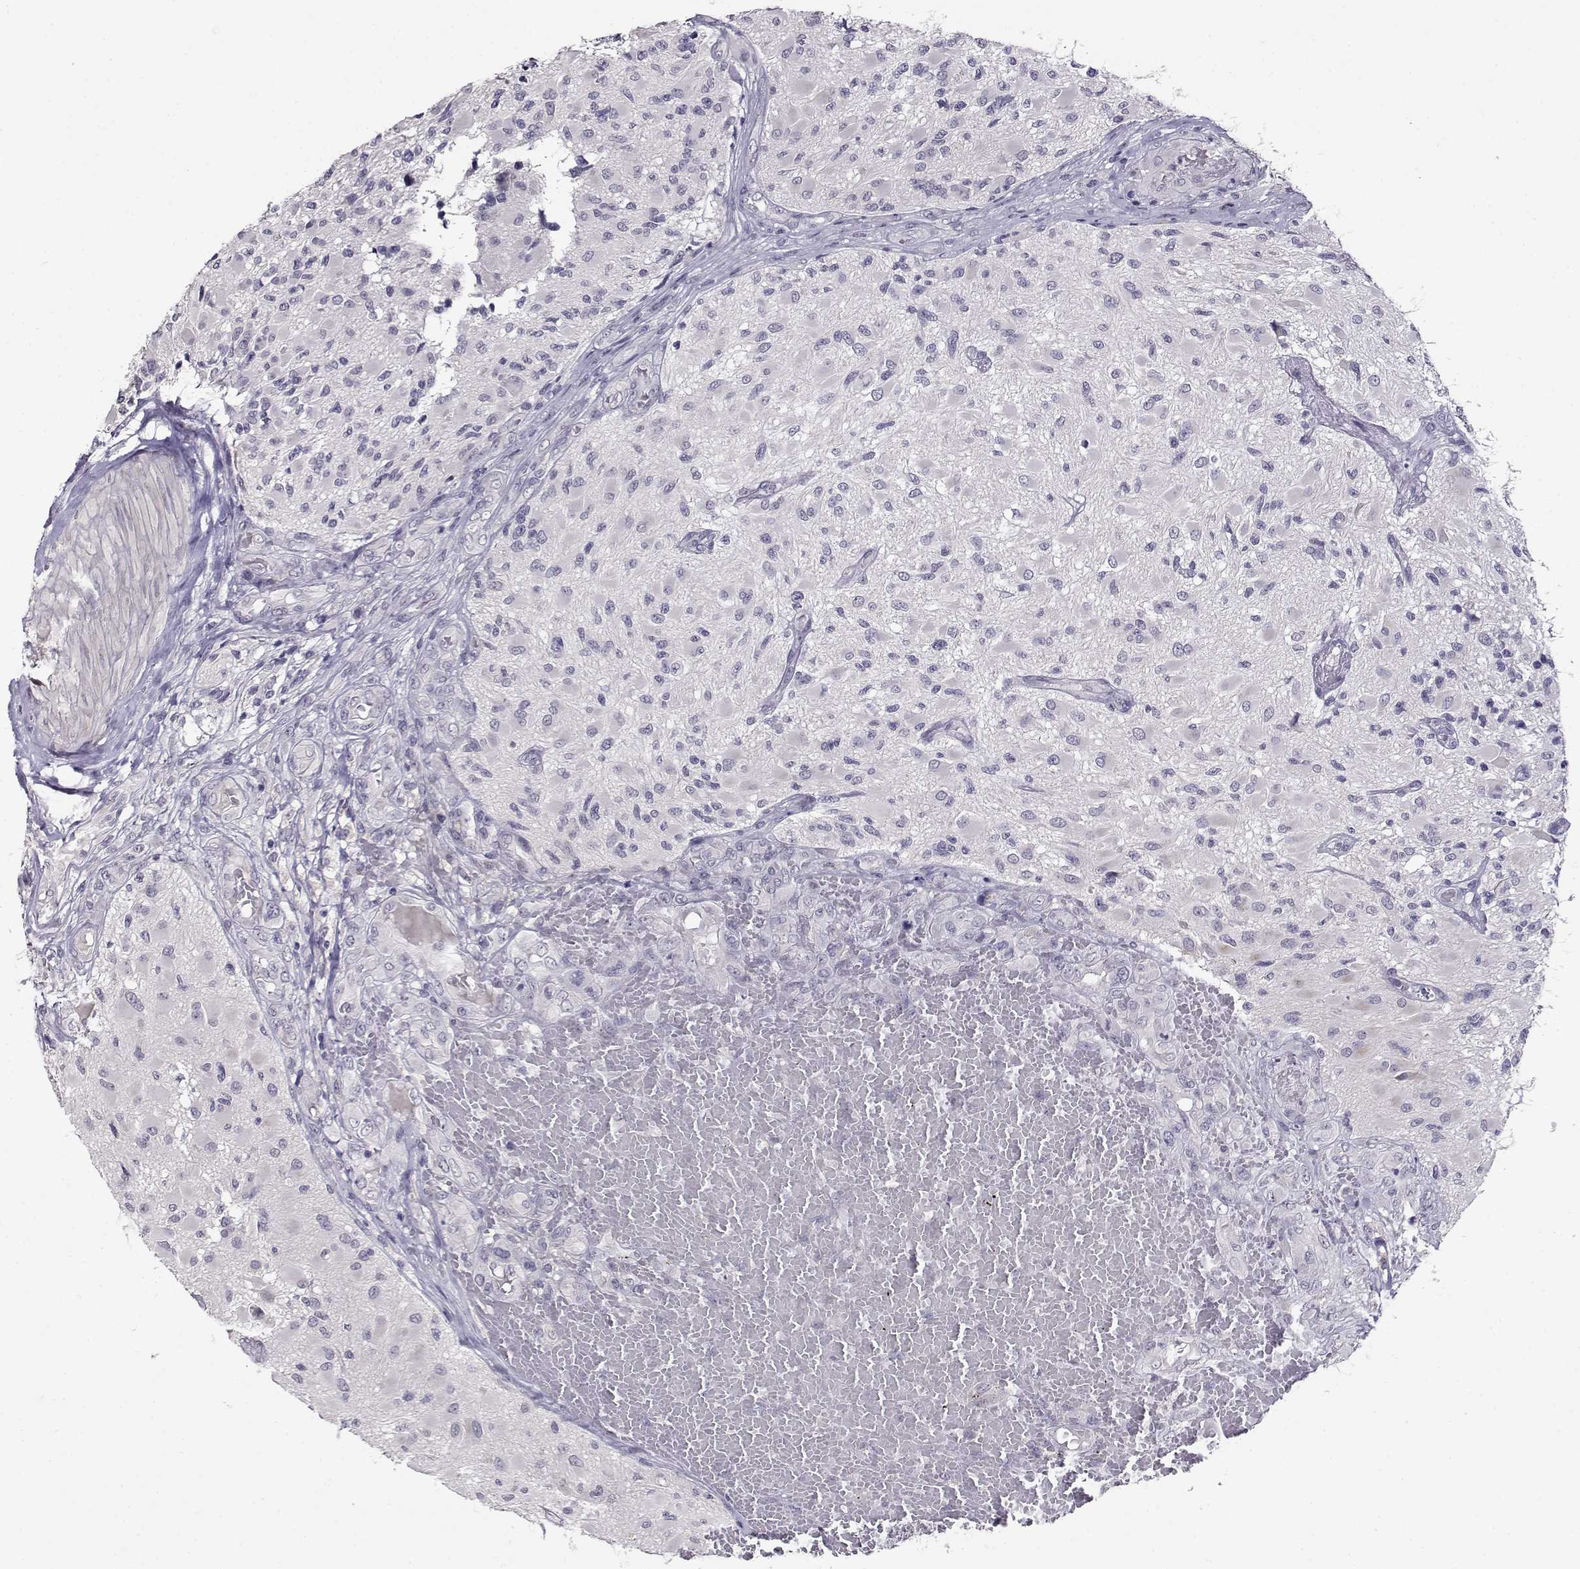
{"staining": {"intensity": "negative", "quantity": "none", "location": "none"}, "tissue": "glioma", "cell_type": "Tumor cells", "image_type": "cancer", "snomed": [{"axis": "morphology", "description": "Glioma, malignant, High grade"}, {"axis": "topography", "description": "Brain"}], "caption": "This image is of malignant glioma (high-grade) stained with IHC to label a protein in brown with the nuclei are counter-stained blue. There is no expression in tumor cells.", "gene": "RHOXF2", "patient": {"sex": "female", "age": 63}}